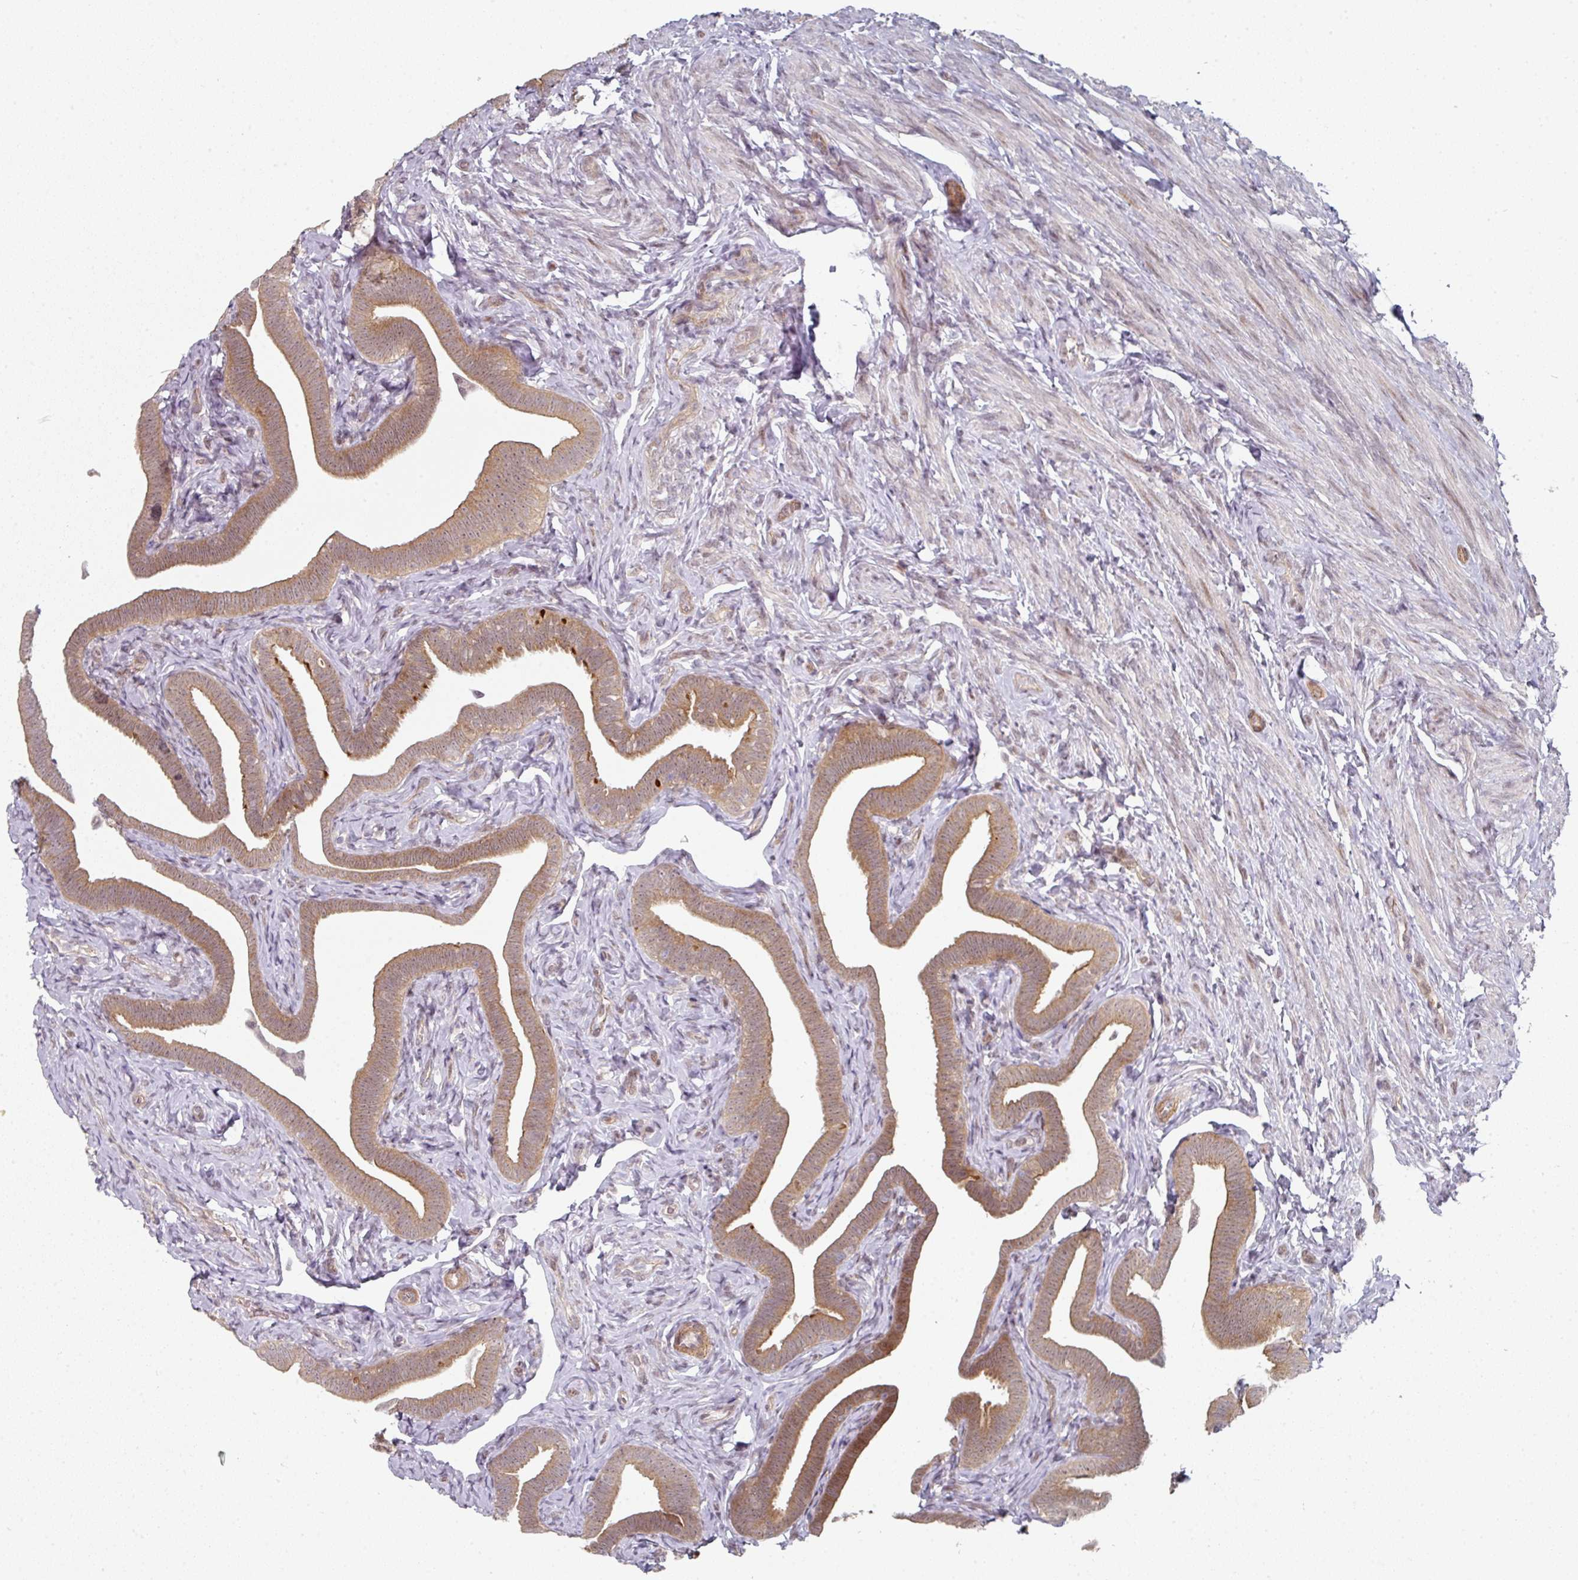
{"staining": {"intensity": "moderate", "quantity": ">75%", "location": "cytoplasmic/membranous"}, "tissue": "fallopian tube", "cell_type": "Glandular cells", "image_type": "normal", "snomed": [{"axis": "morphology", "description": "Normal tissue, NOS"}, {"axis": "topography", "description": "Fallopian tube"}], "caption": "Human fallopian tube stained with a brown dye displays moderate cytoplasmic/membranous positive staining in about >75% of glandular cells.", "gene": "TMCC1", "patient": {"sex": "female", "age": 69}}